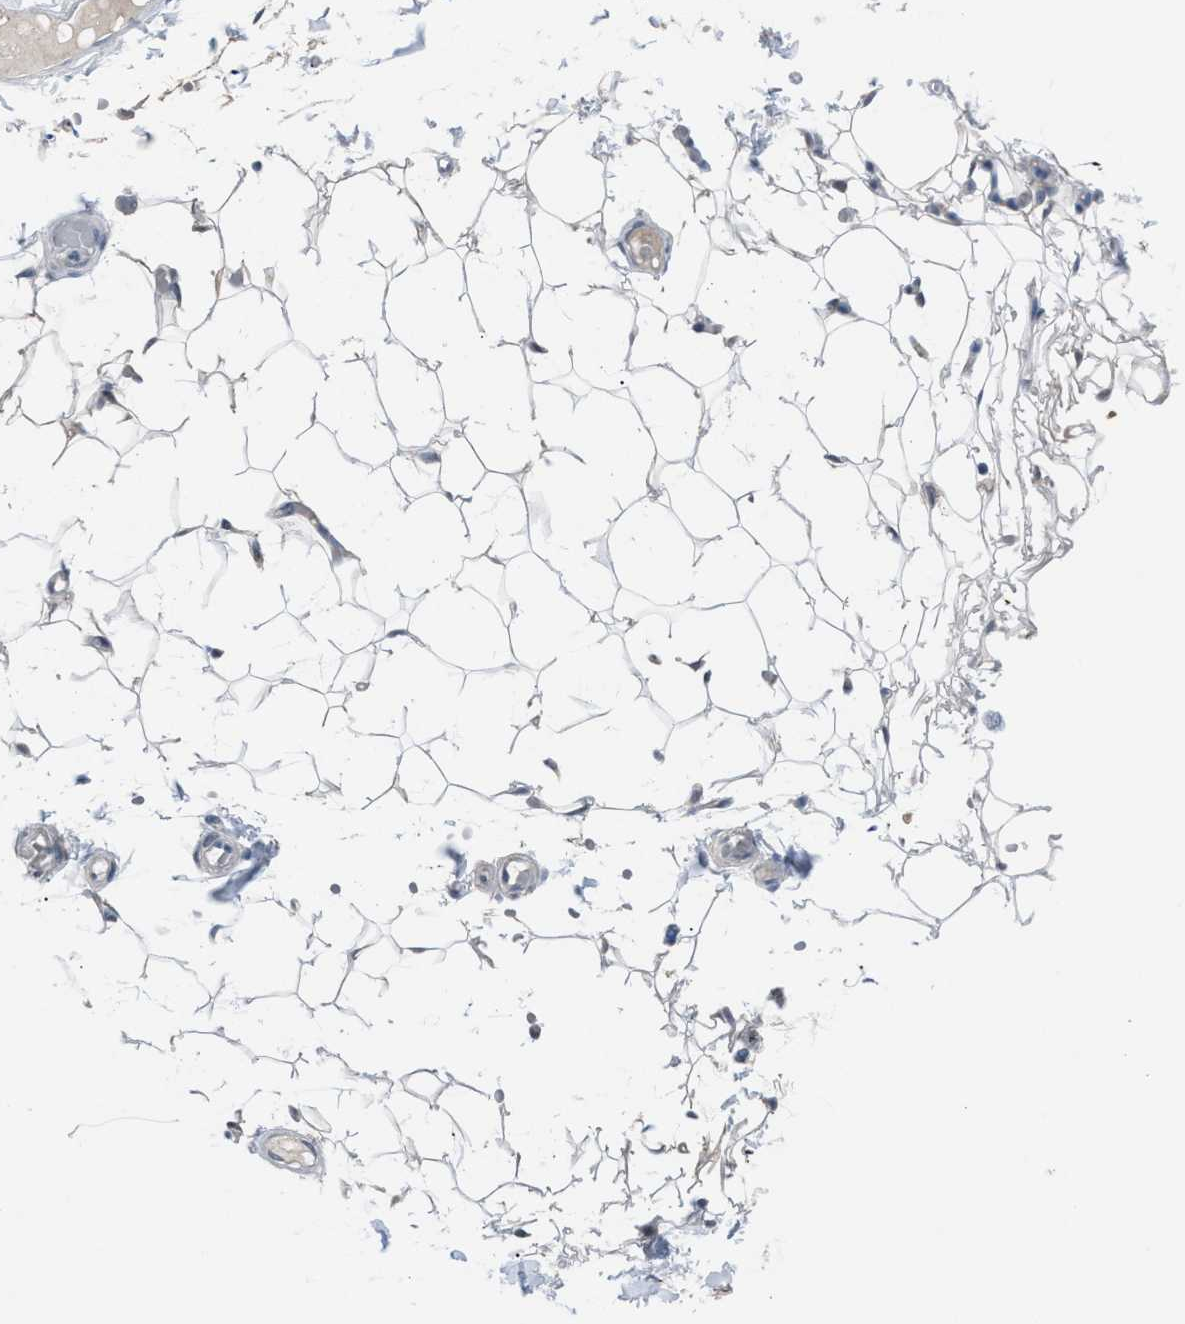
{"staining": {"intensity": "negative", "quantity": "none", "location": "none"}, "tissue": "adipose tissue", "cell_type": "Adipocytes", "image_type": "normal", "snomed": [{"axis": "morphology", "description": "Normal tissue, NOS"}, {"axis": "topography", "description": "Adipose tissue"}, {"axis": "topography", "description": "Vascular tissue"}, {"axis": "topography", "description": "Peripheral nerve tissue"}], "caption": "This is an immunohistochemistry (IHC) micrograph of normal human adipose tissue. There is no staining in adipocytes.", "gene": "ASPA", "patient": {"sex": "male", "age": 25}}